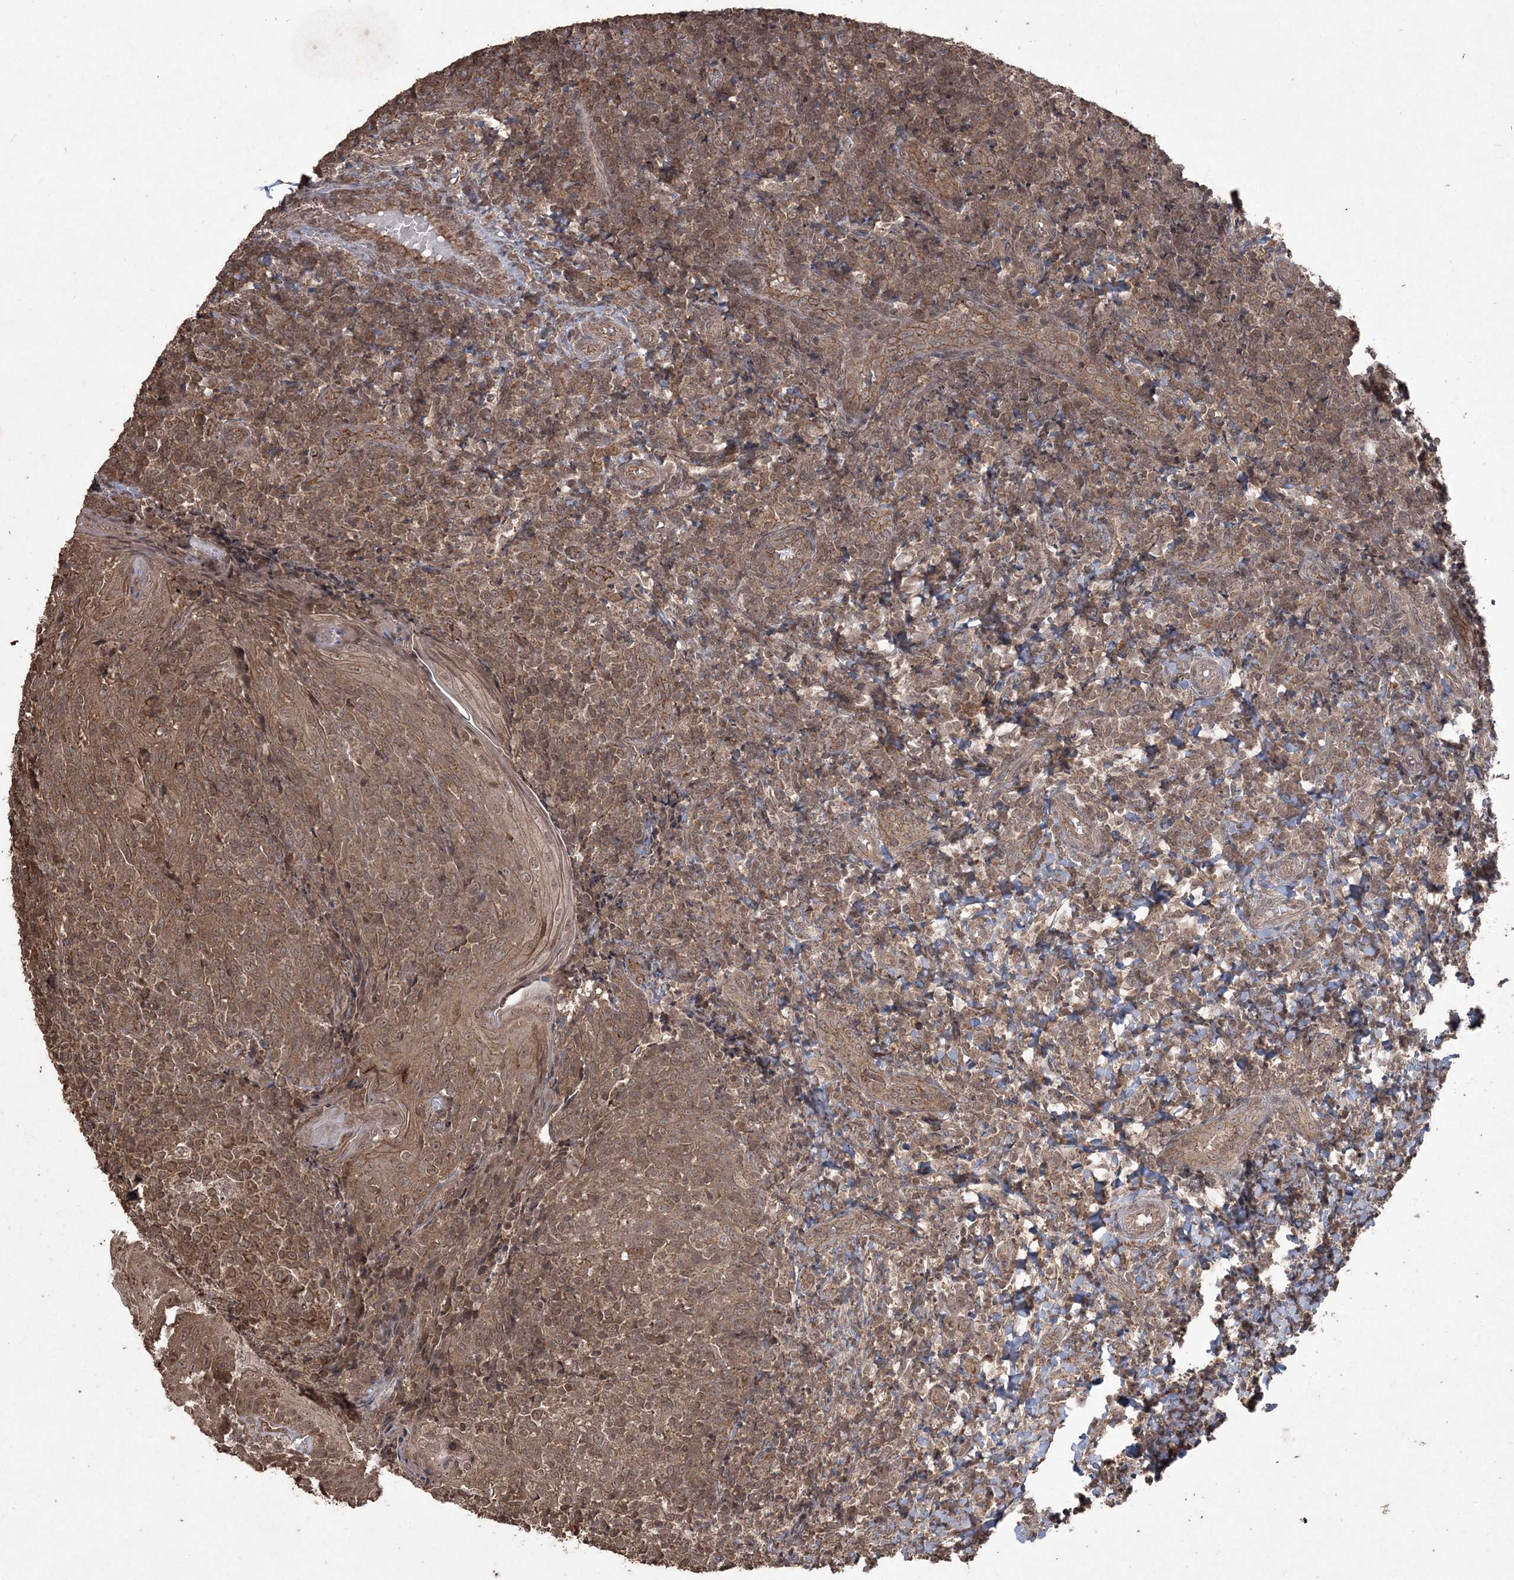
{"staining": {"intensity": "moderate", "quantity": ">75%", "location": "cytoplasmic/membranous,nuclear"}, "tissue": "tonsil", "cell_type": "Germinal center cells", "image_type": "normal", "snomed": [{"axis": "morphology", "description": "Normal tissue, NOS"}, {"axis": "topography", "description": "Tonsil"}], "caption": "Immunohistochemistry (IHC) histopathology image of unremarkable tonsil: human tonsil stained using immunohistochemistry (IHC) displays medium levels of moderate protein expression localized specifically in the cytoplasmic/membranous,nuclear of germinal center cells, appearing as a cytoplasmic/membranous,nuclear brown color.", "gene": "EHHADH", "patient": {"sex": "female", "age": 19}}